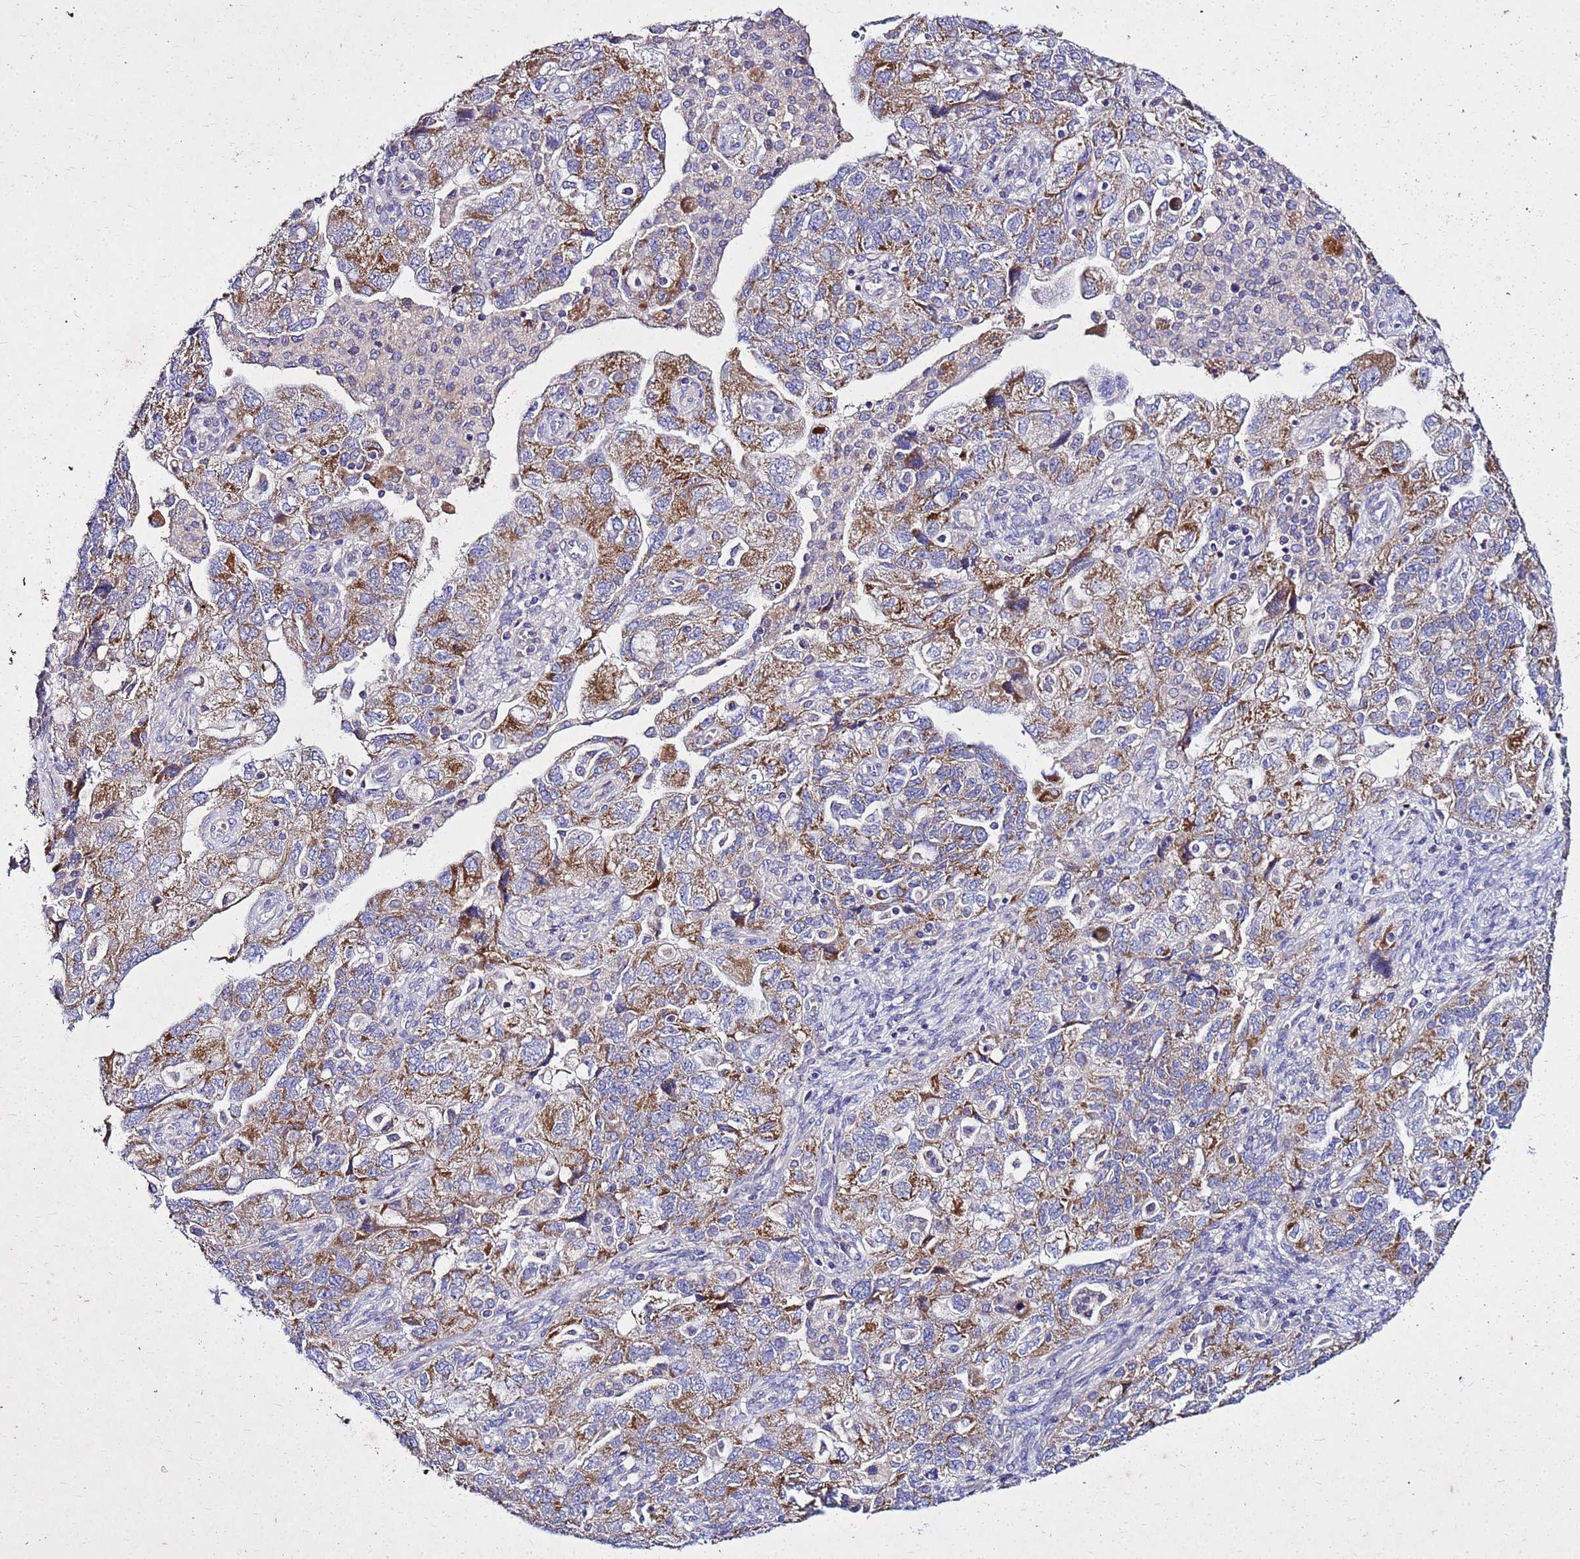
{"staining": {"intensity": "moderate", "quantity": "25%-75%", "location": "cytoplasmic/membranous"}, "tissue": "ovarian cancer", "cell_type": "Tumor cells", "image_type": "cancer", "snomed": [{"axis": "morphology", "description": "Carcinoma, endometroid"}, {"axis": "topography", "description": "Ovary"}], "caption": "Immunohistochemistry (IHC) (DAB) staining of endometroid carcinoma (ovarian) demonstrates moderate cytoplasmic/membranous protein positivity in approximately 25%-75% of tumor cells. (DAB (3,3'-diaminobenzidine) IHC with brightfield microscopy, high magnification).", "gene": "COX14", "patient": {"sex": "female", "age": 51}}